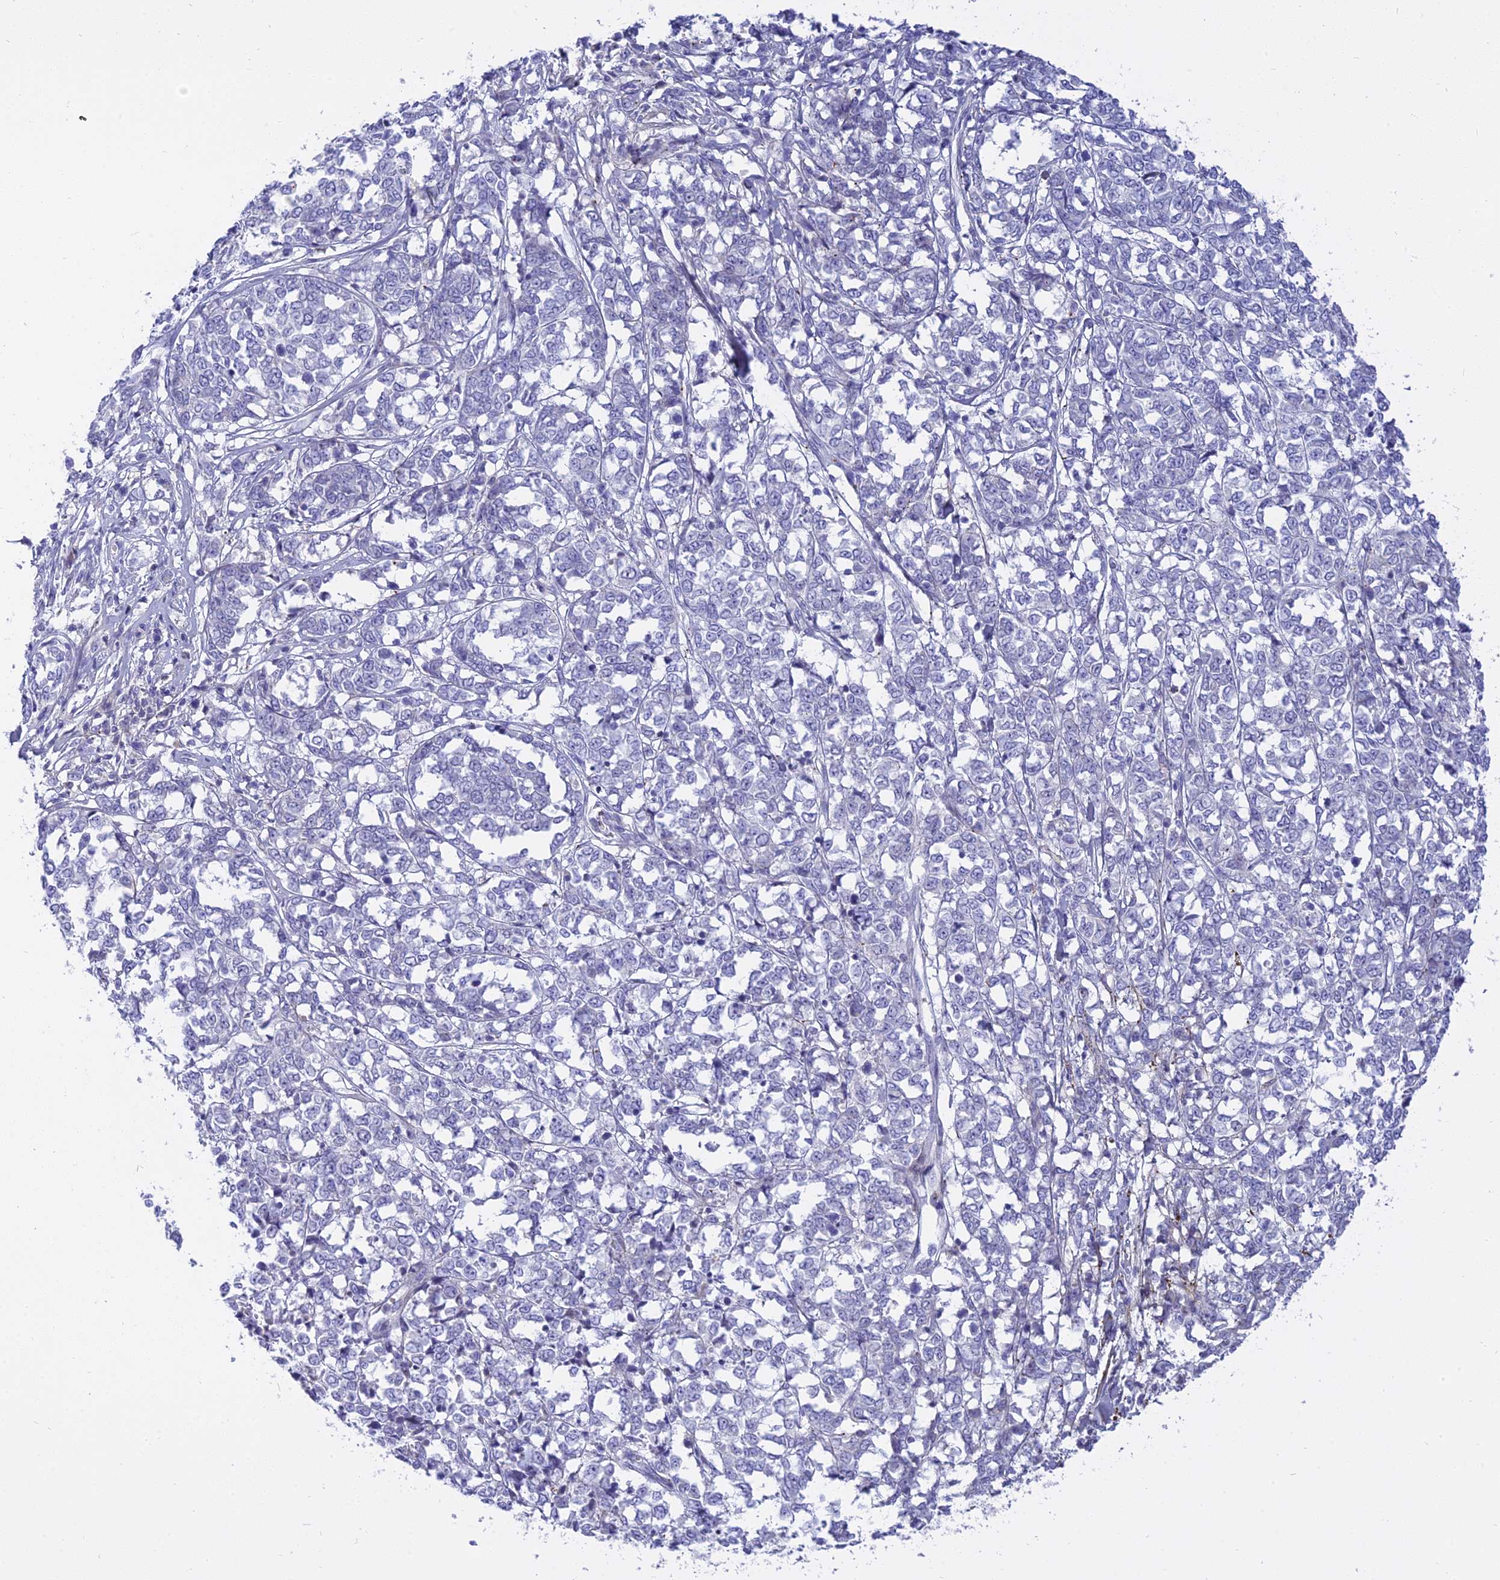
{"staining": {"intensity": "negative", "quantity": "none", "location": "none"}, "tissue": "melanoma", "cell_type": "Tumor cells", "image_type": "cancer", "snomed": [{"axis": "morphology", "description": "Malignant melanoma, NOS"}, {"axis": "topography", "description": "Skin"}], "caption": "A histopathology image of human melanoma is negative for staining in tumor cells.", "gene": "MBD3L1", "patient": {"sex": "female", "age": 72}}